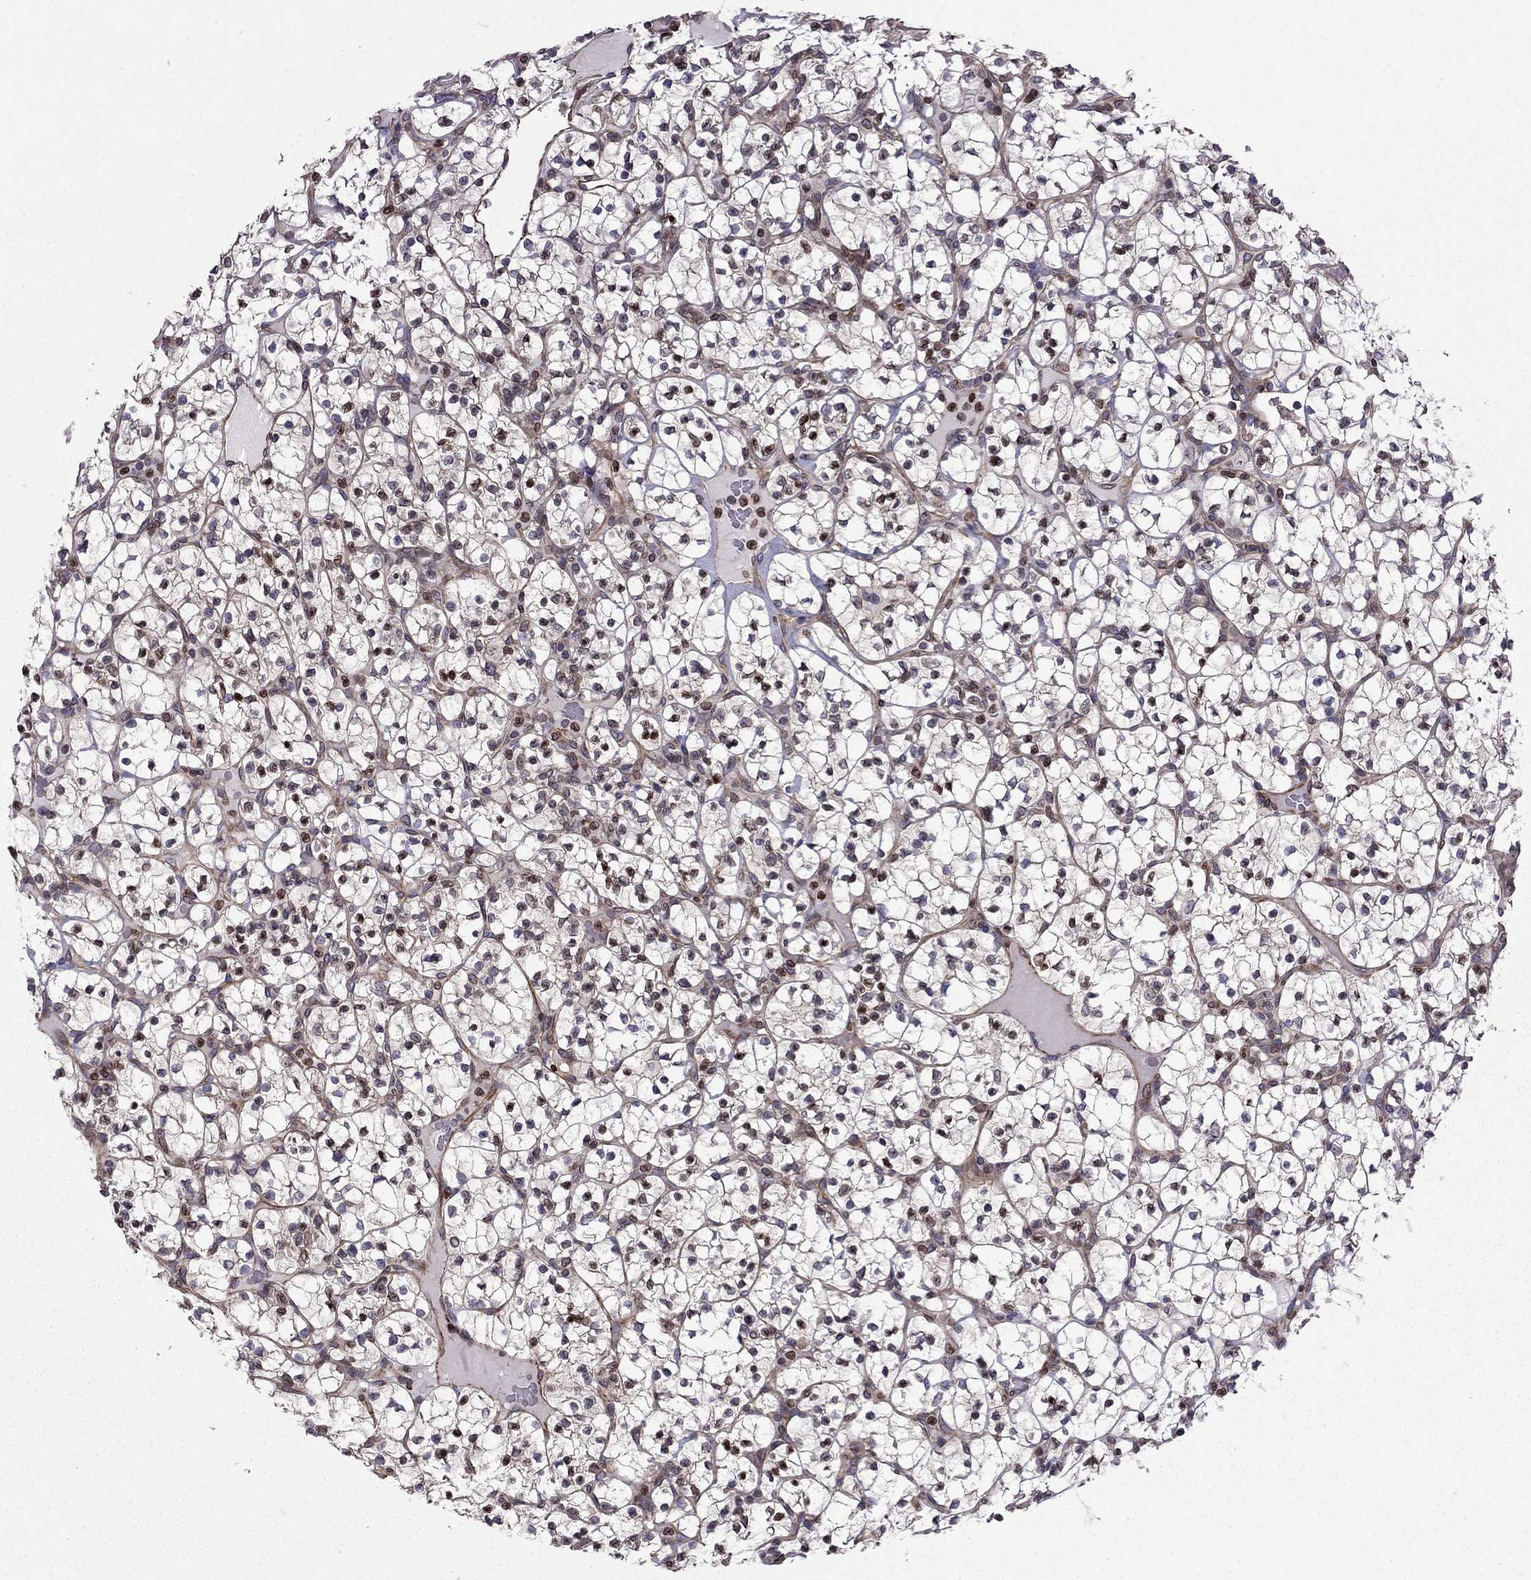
{"staining": {"intensity": "moderate", "quantity": "<25%", "location": "nuclear"}, "tissue": "renal cancer", "cell_type": "Tumor cells", "image_type": "cancer", "snomed": [{"axis": "morphology", "description": "Adenocarcinoma, NOS"}, {"axis": "topography", "description": "Kidney"}], "caption": "A histopathology image of adenocarcinoma (renal) stained for a protein shows moderate nuclear brown staining in tumor cells.", "gene": "CDC42BPA", "patient": {"sex": "female", "age": 89}}